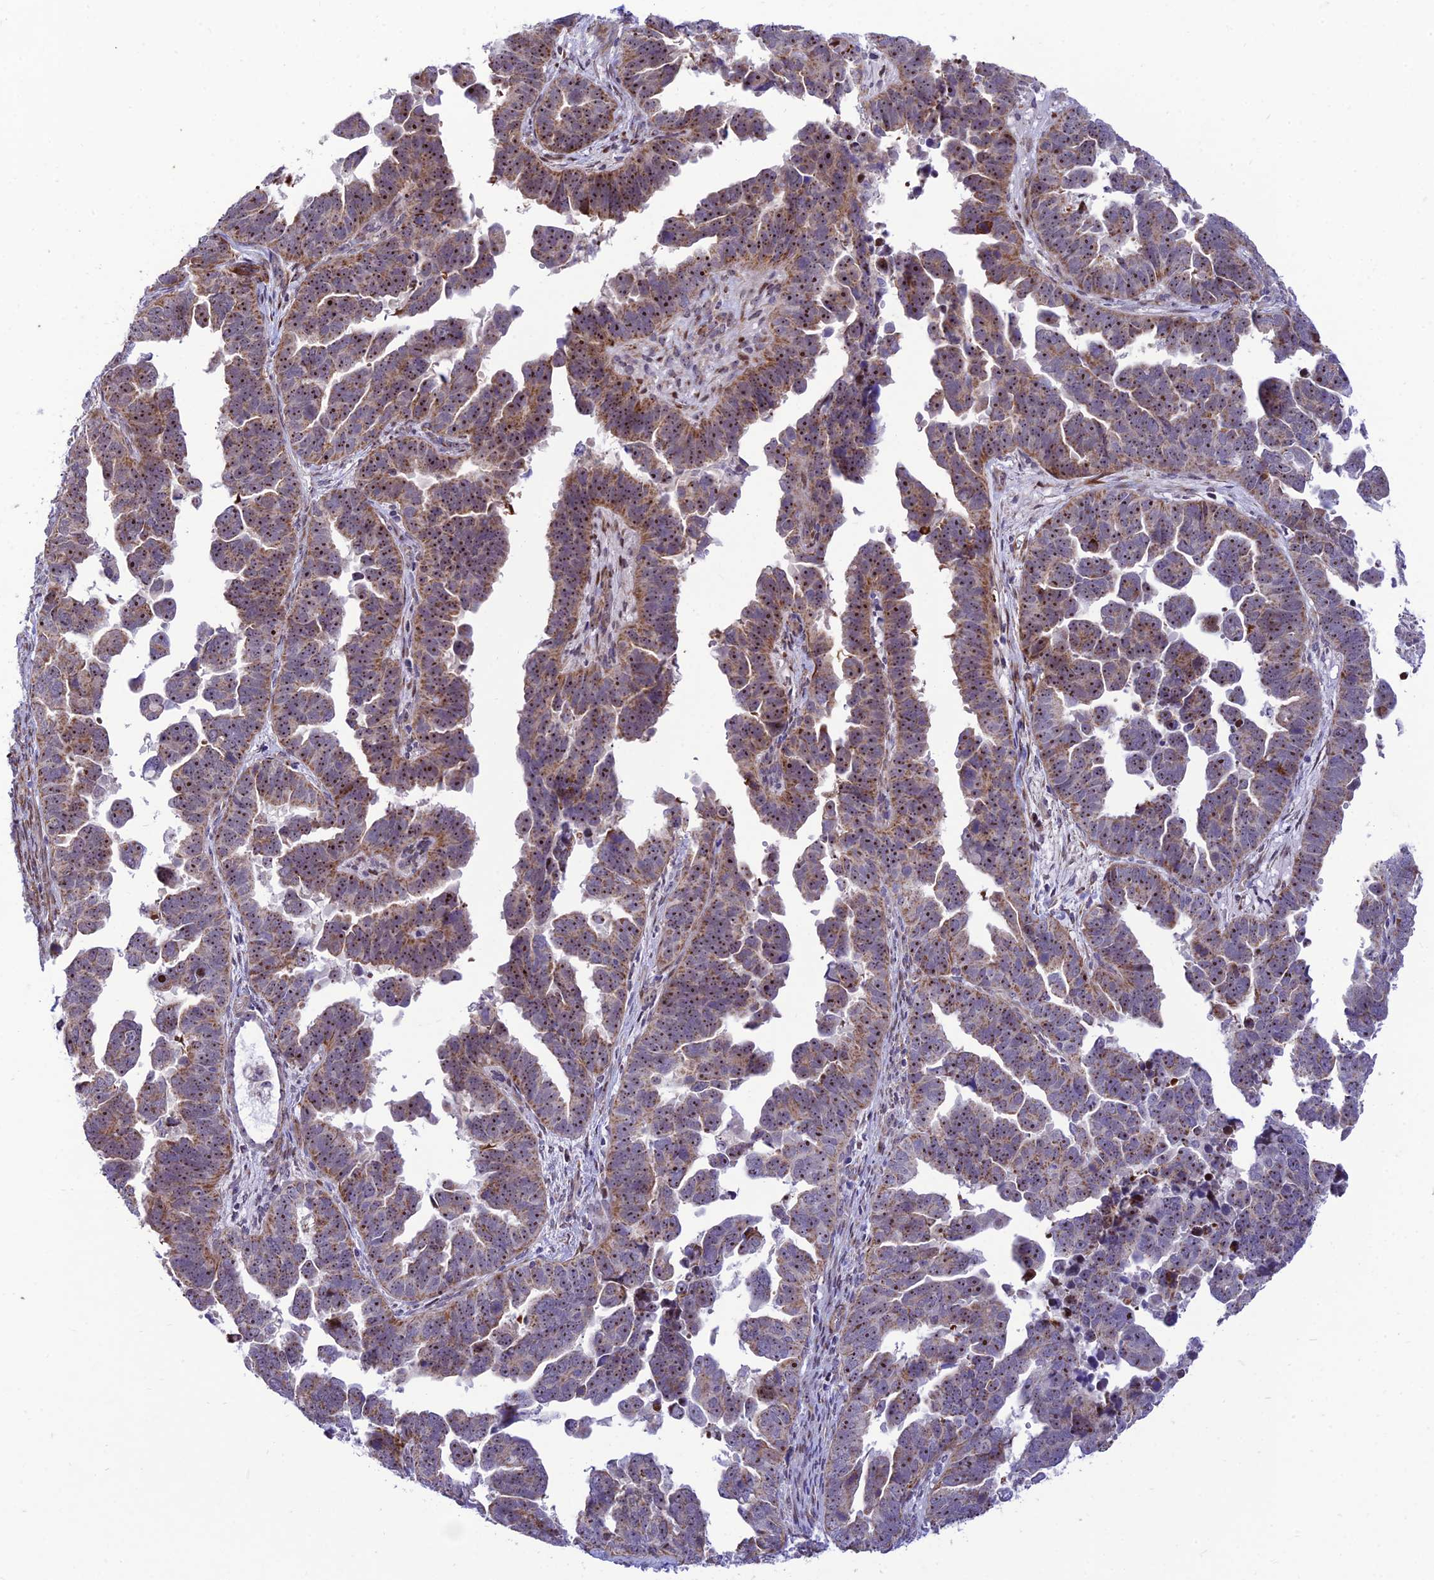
{"staining": {"intensity": "moderate", "quantity": ">75%", "location": "cytoplasmic/membranous,nuclear"}, "tissue": "endometrial cancer", "cell_type": "Tumor cells", "image_type": "cancer", "snomed": [{"axis": "morphology", "description": "Adenocarcinoma, NOS"}, {"axis": "topography", "description": "Endometrium"}], "caption": "Tumor cells exhibit medium levels of moderate cytoplasmic/membranous and nuclear staining in approximately >75% of cells in endometrial cancer.", "gene": "KBTBD7", "patient": {"sex": "female", "age": 75}}